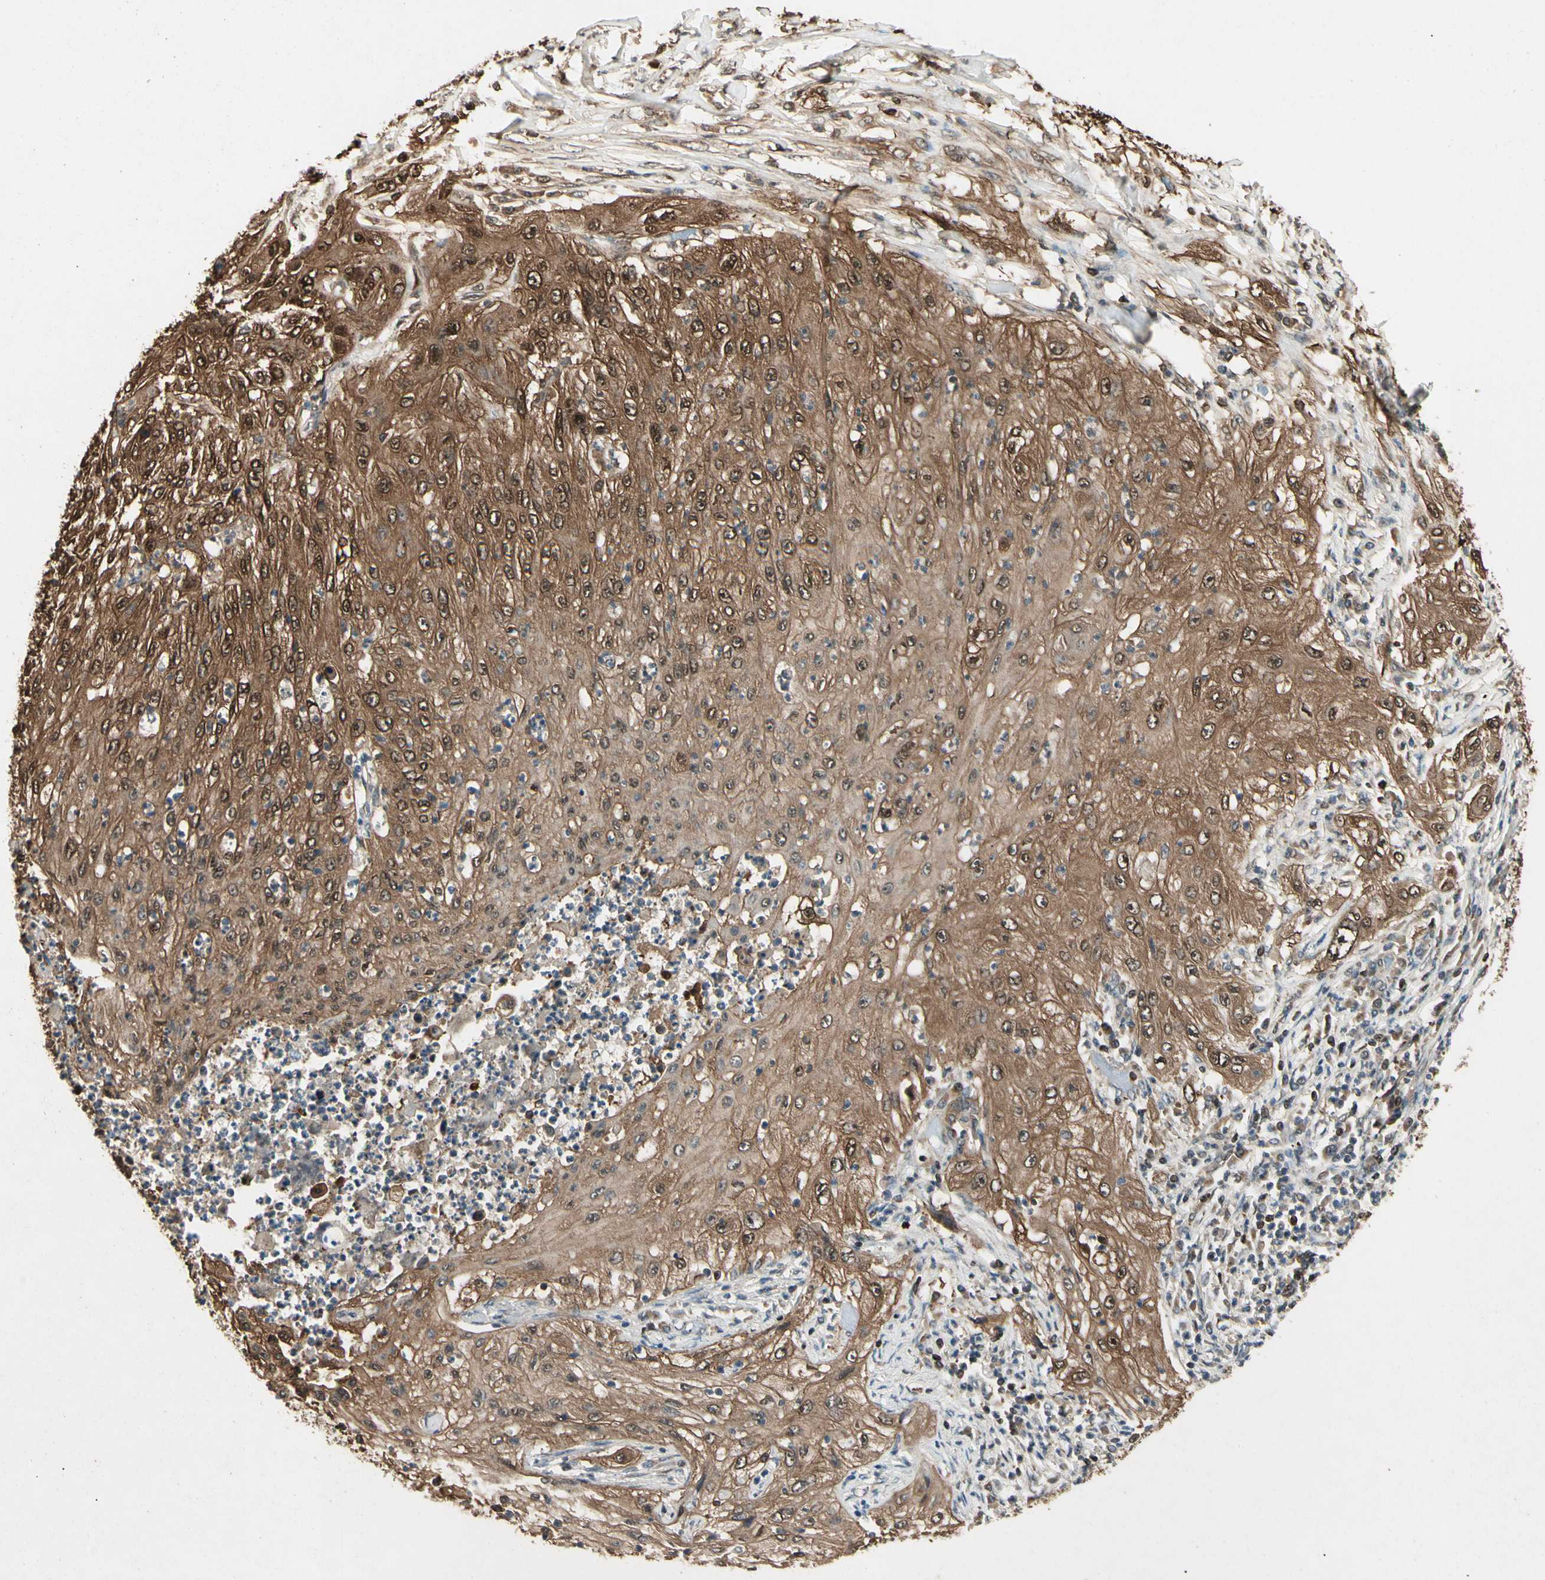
{"staining": {"intensity": "moderate", "quantity": ">75%", "location": "cytoplasmic/membranous,nuclear"}, "tissue": "lung cancer", "cell_type": "Tumor cells", "image_type": "cancer", "snomed": [{"axis": "morphology", "description": "Inflammation, NOS"}, {"axis": "morphology", "description": "Squamous cell carcinoma, NOS"}, {"axis": "topography", "description": "Lymph node"}, {"axis": "topography", "description": "Soft tissue"}, {"axis": "topography", "description": "Lung"}], "caption": "IHC micrograph of lung cancer (squamous cell carcinoma) stained for a protein (brown), which displays medium levels of moderate cytoplasmic/membranous and nuclear expression in approximately >75% of tumor cells.", "gene": "YWHAQ", "patient": {"sex": "male", "age": 66}}